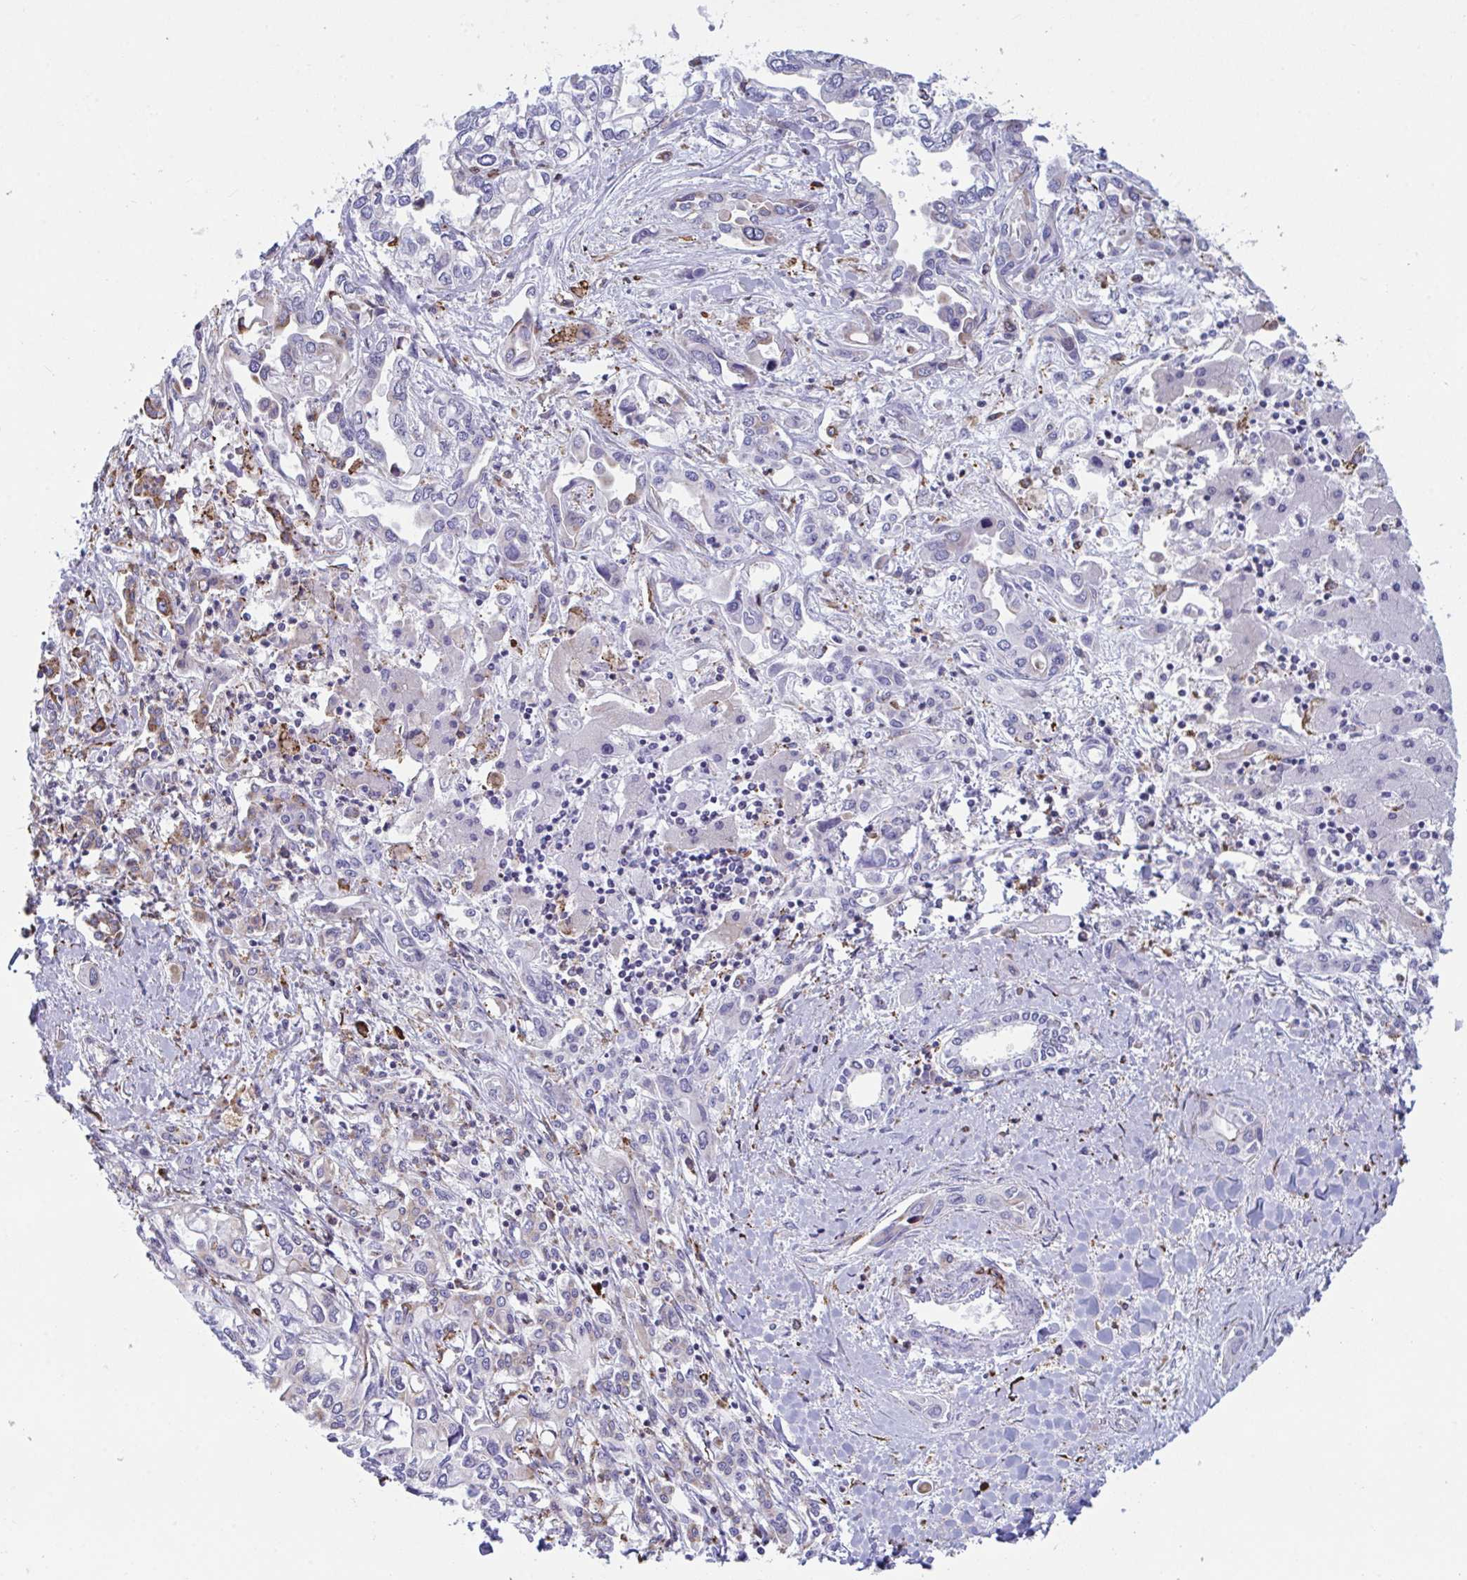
{"staining": {"intensity": "negative", "quantity": "none", "location": "none"}, "tissue": "liver cancer", "cell_type": "Tumor cells", "image_type": "cancer", "snomed": [{"axis": "morphology", "description": "Cholangiocarcinoma"}, {"axis": "topography", "description": "Liver"}], "caption": "Tumor cells are negative for protein expression in human liver cancer.", "gene": "PEAK3", "patient": {"sex": "female", "age": 64}}